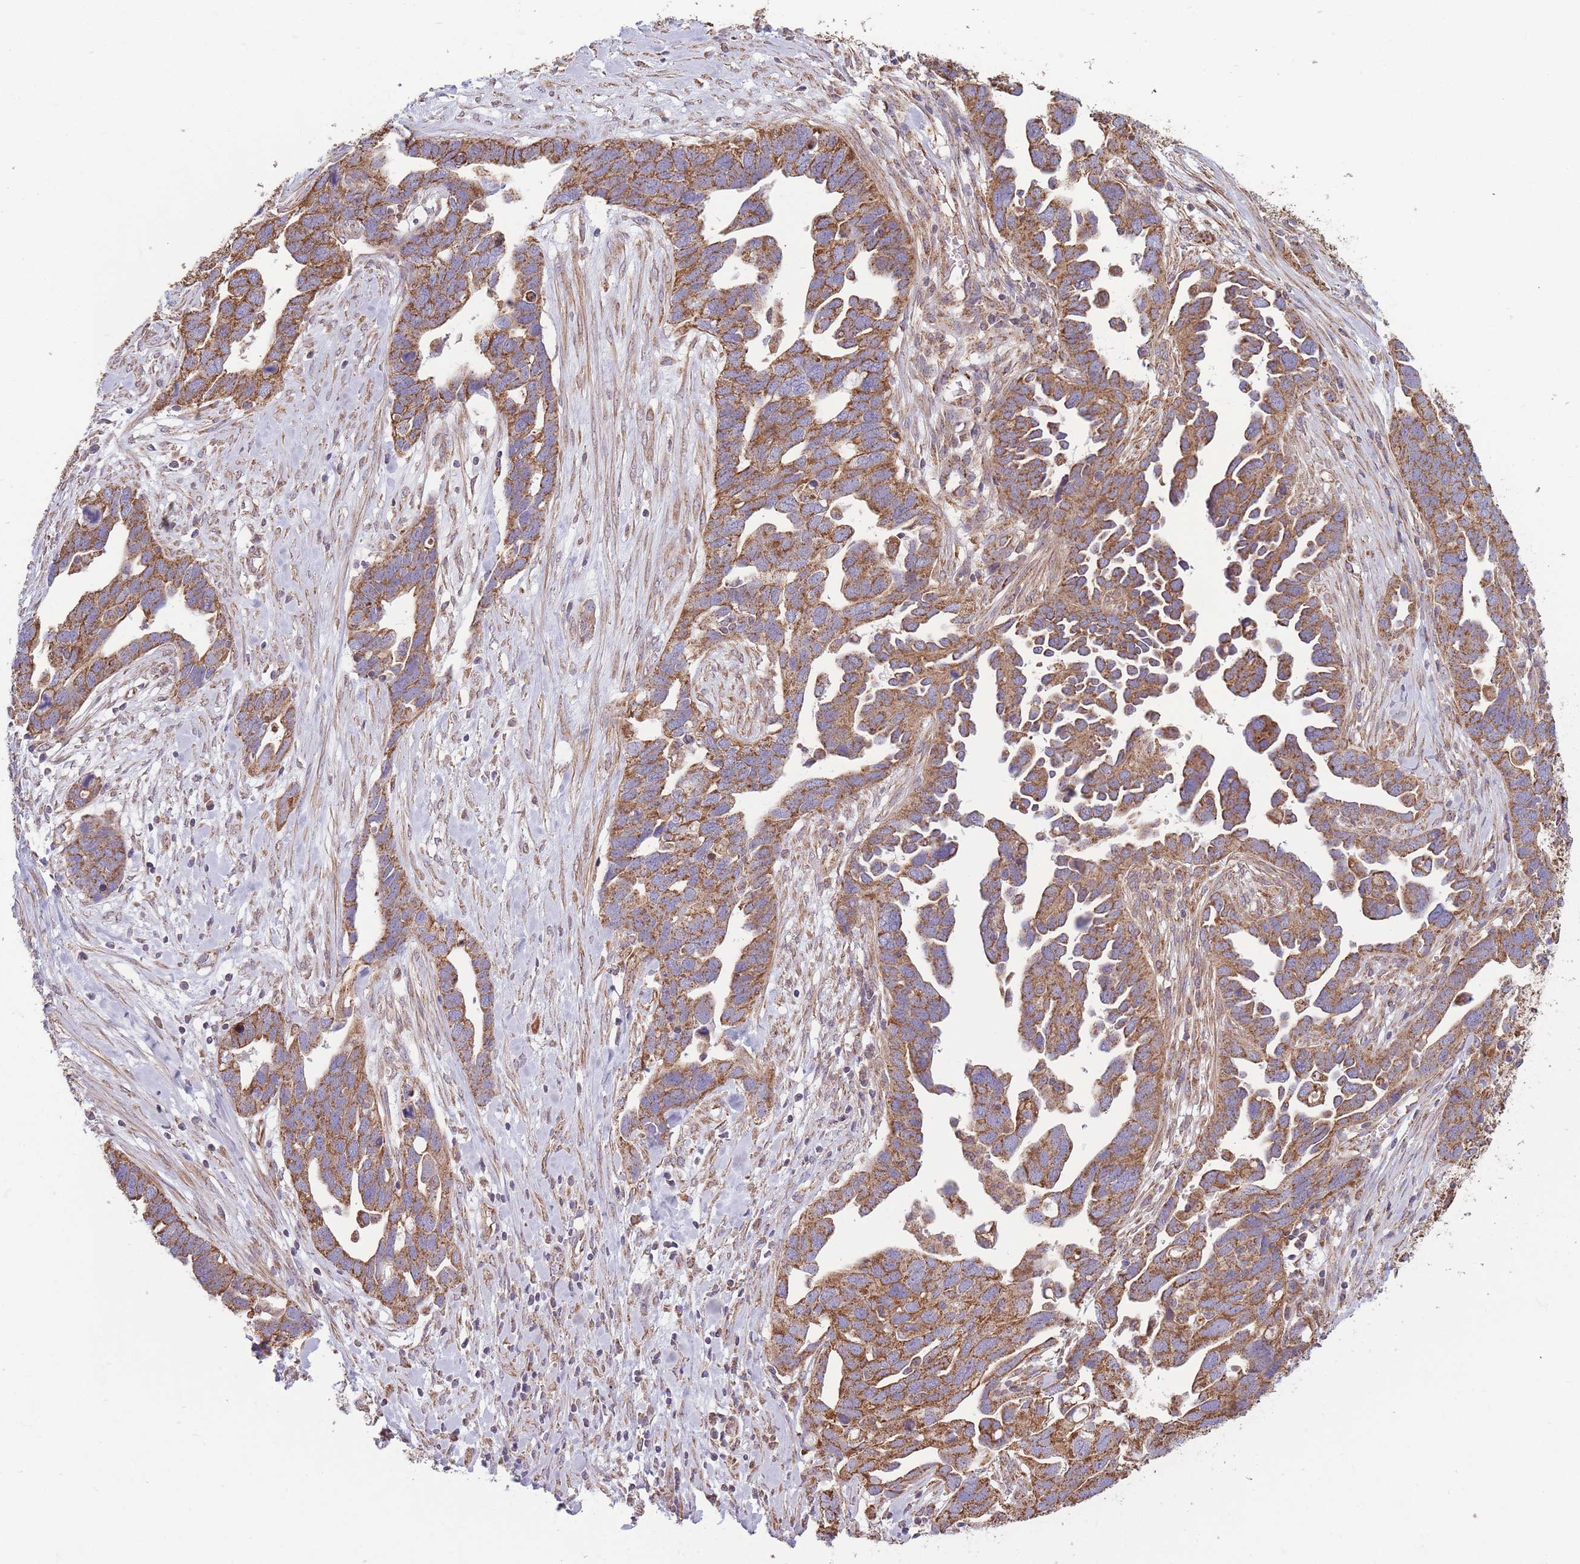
{"staining": {"intensity": "moderate", "quantity": ">75%", "location": "cytoplasmic/membranous"}, "tissue": "ovarian cancer", "cell_type": "Tumor cells", "image_type": "cancer", "snomed": [{"axis": "morphology", "description": "Cystadenocarcinoma, serous, NOS"}, {"axis": "topography", "description": "Ovary"}], "caption": "A brown stain highlights moderate cytoplasmic/membranous staining of a protein in ovarian serous cystadenocarcinoma tumor cells.", "gene": "KIF16B", "patient": {"sex": "female", "age": 54}}